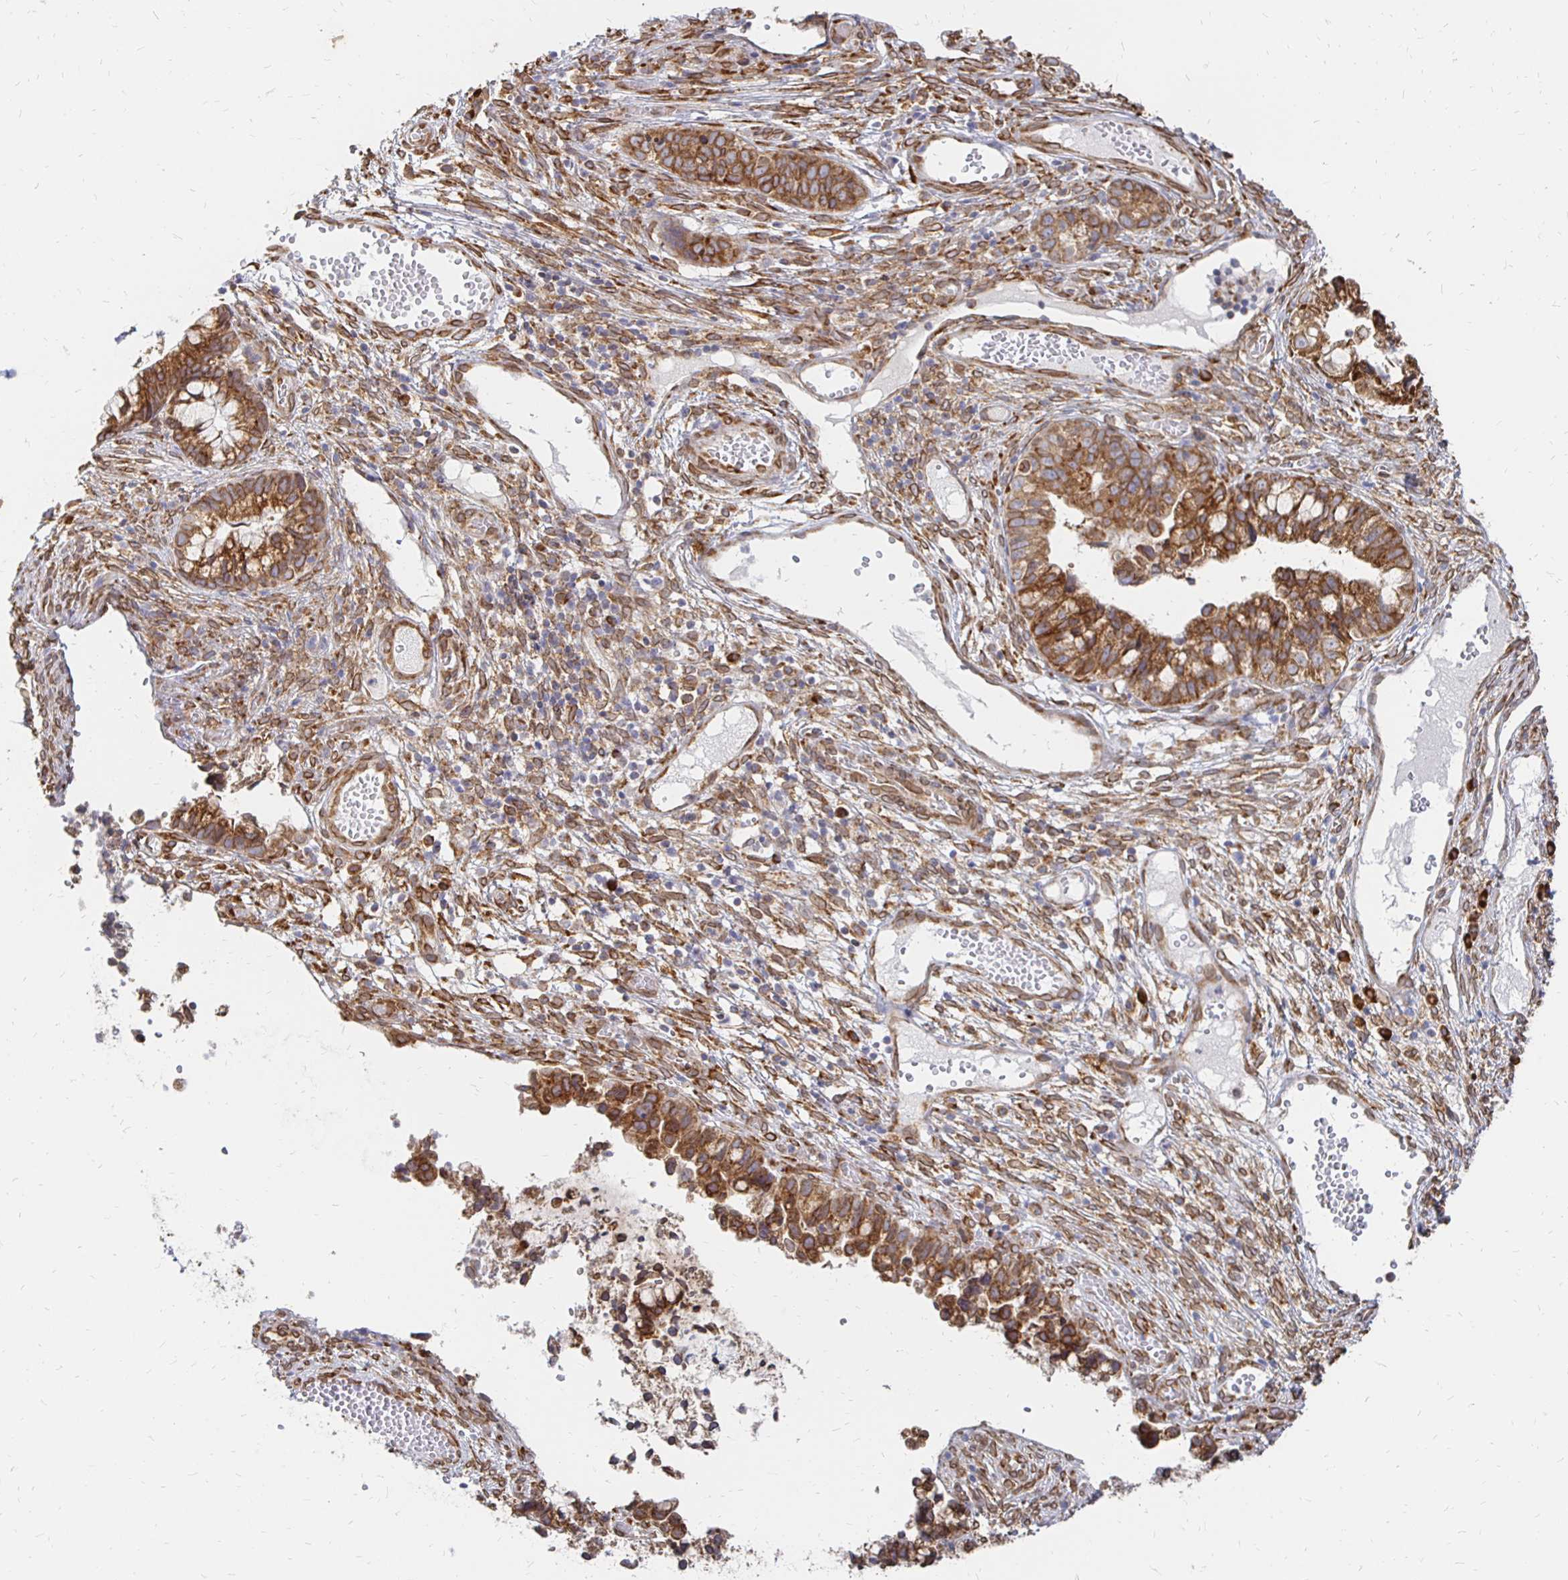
{"staining": {"intensity": "strong", "quantity": ">75%", "location": "cytoplasmic/membranous,nuclear"}, "tissue": "cervical cancer", "cell_type": "Tumor cells", "image_type": "cancer", "snomed": [{"axis": "morphology", "description": "Adenocarcinoma, NOS"}, {"axis": "topography", "description": "Cervix"}], "caption": "Cervical adenocarcinoma tissue reveals strong cytoplasmic/membranous and nuclear expression in approximately >75% of tumor cells, visualized by immunohistochemistry.", "gene": "PELI3", "patient": {"sex": "female", "age": 44}}